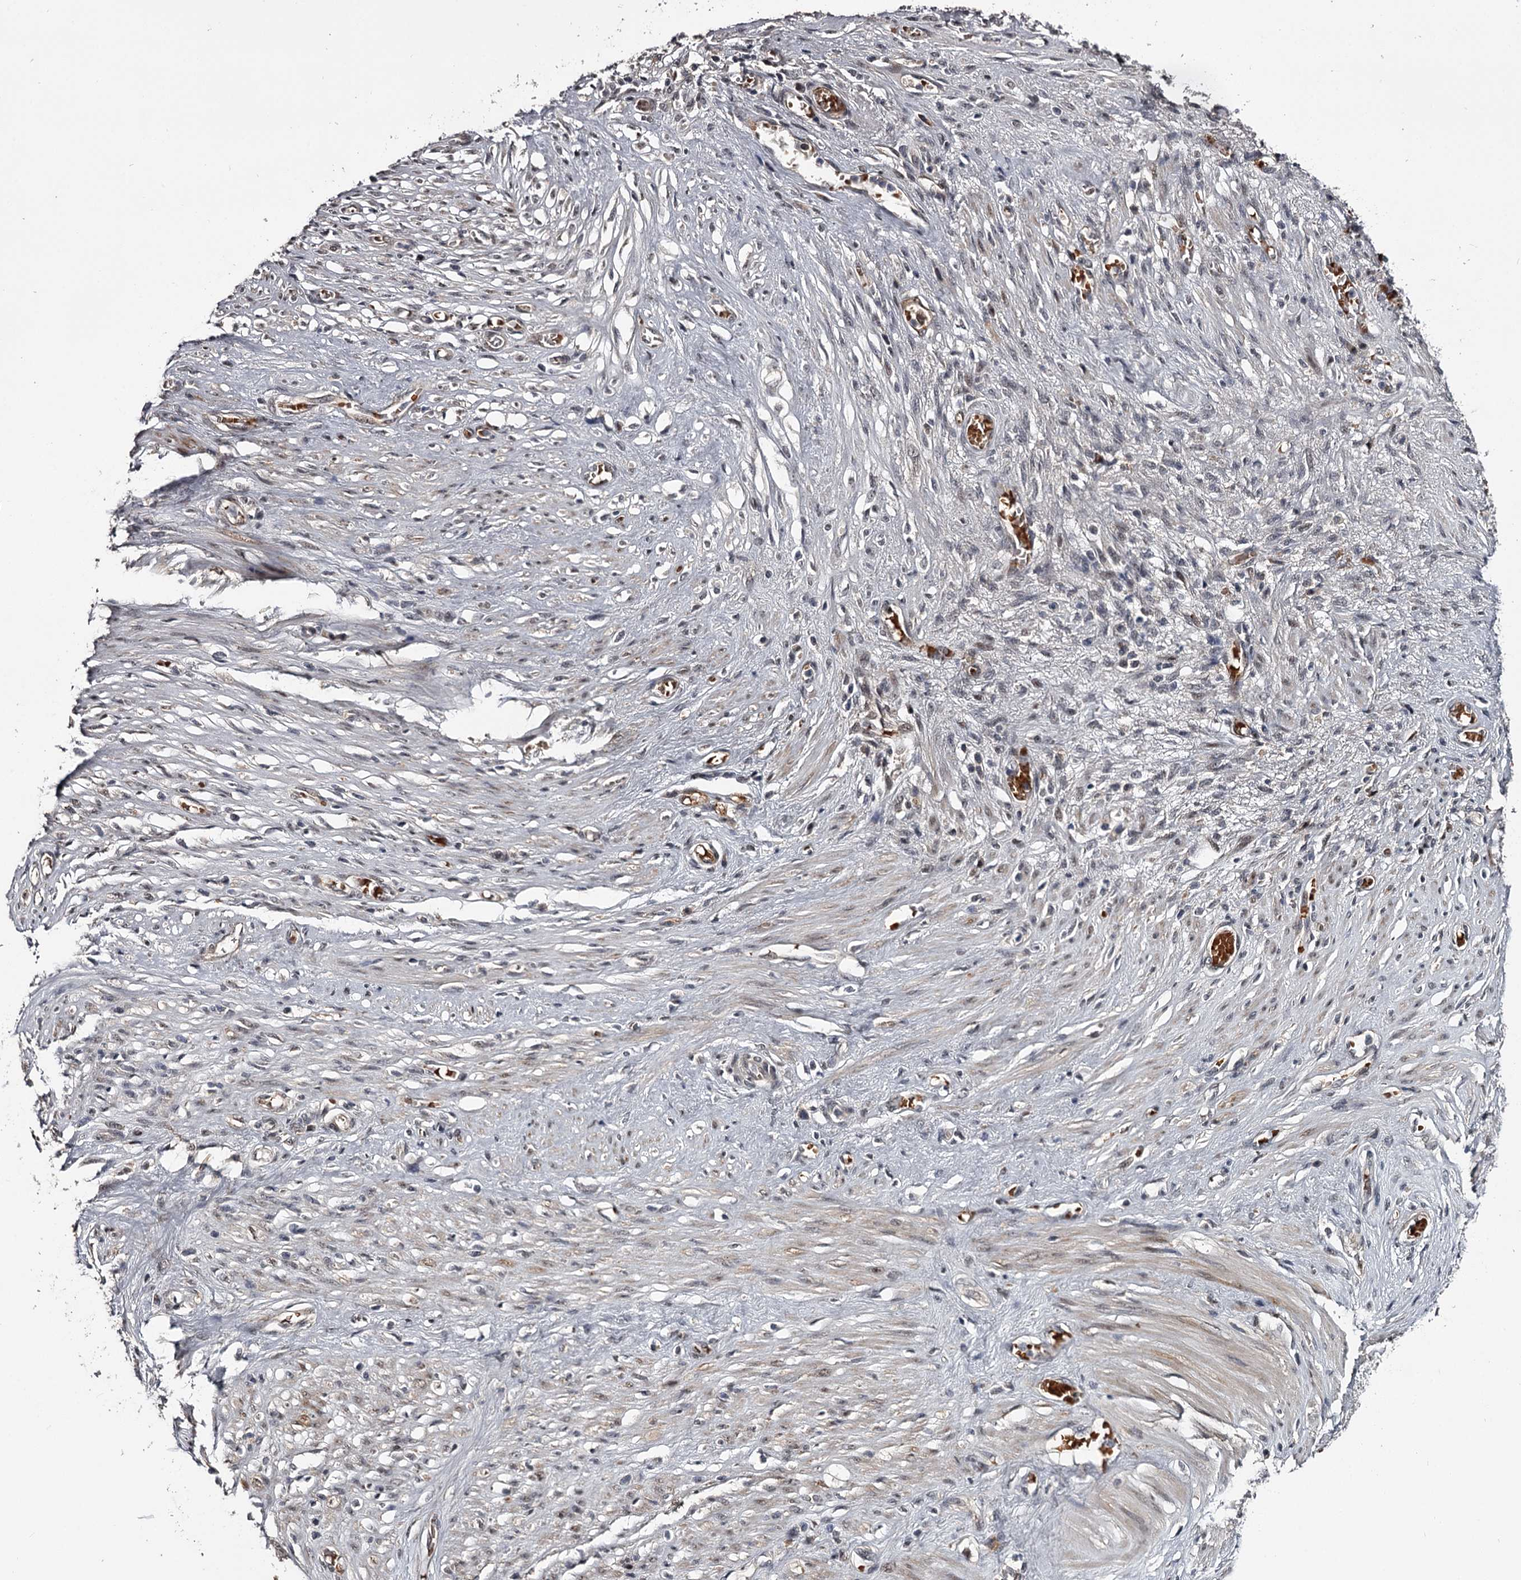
{"staining": {"intensity": "weak", "quantity": "25%-75%", "location": "nuclear"}, "tissue": "stomach cancer", "cell_type": "Tumor cells", "image_type": "cancer", "snomed": [{"axis": "morphology", "description": "Adenocarcinoma, NOS"}, {"axis": "morphology", "description": "Adenocarcinoma, High grade"}, {"axis": "topography", "description": "Stomach, upper"}, {"axis": "topography", "description": "Stomach, lower"}], "caption": "An immunohistochemistry (IHC) micrograph of neoplastic tissue is shown. Protein staining in brown labels weak nuclear positivity in adenocarcinoma (stomach) within tumor cells.", "gene": "RNF44", "patient": {"sex": "female", "age": 65}}